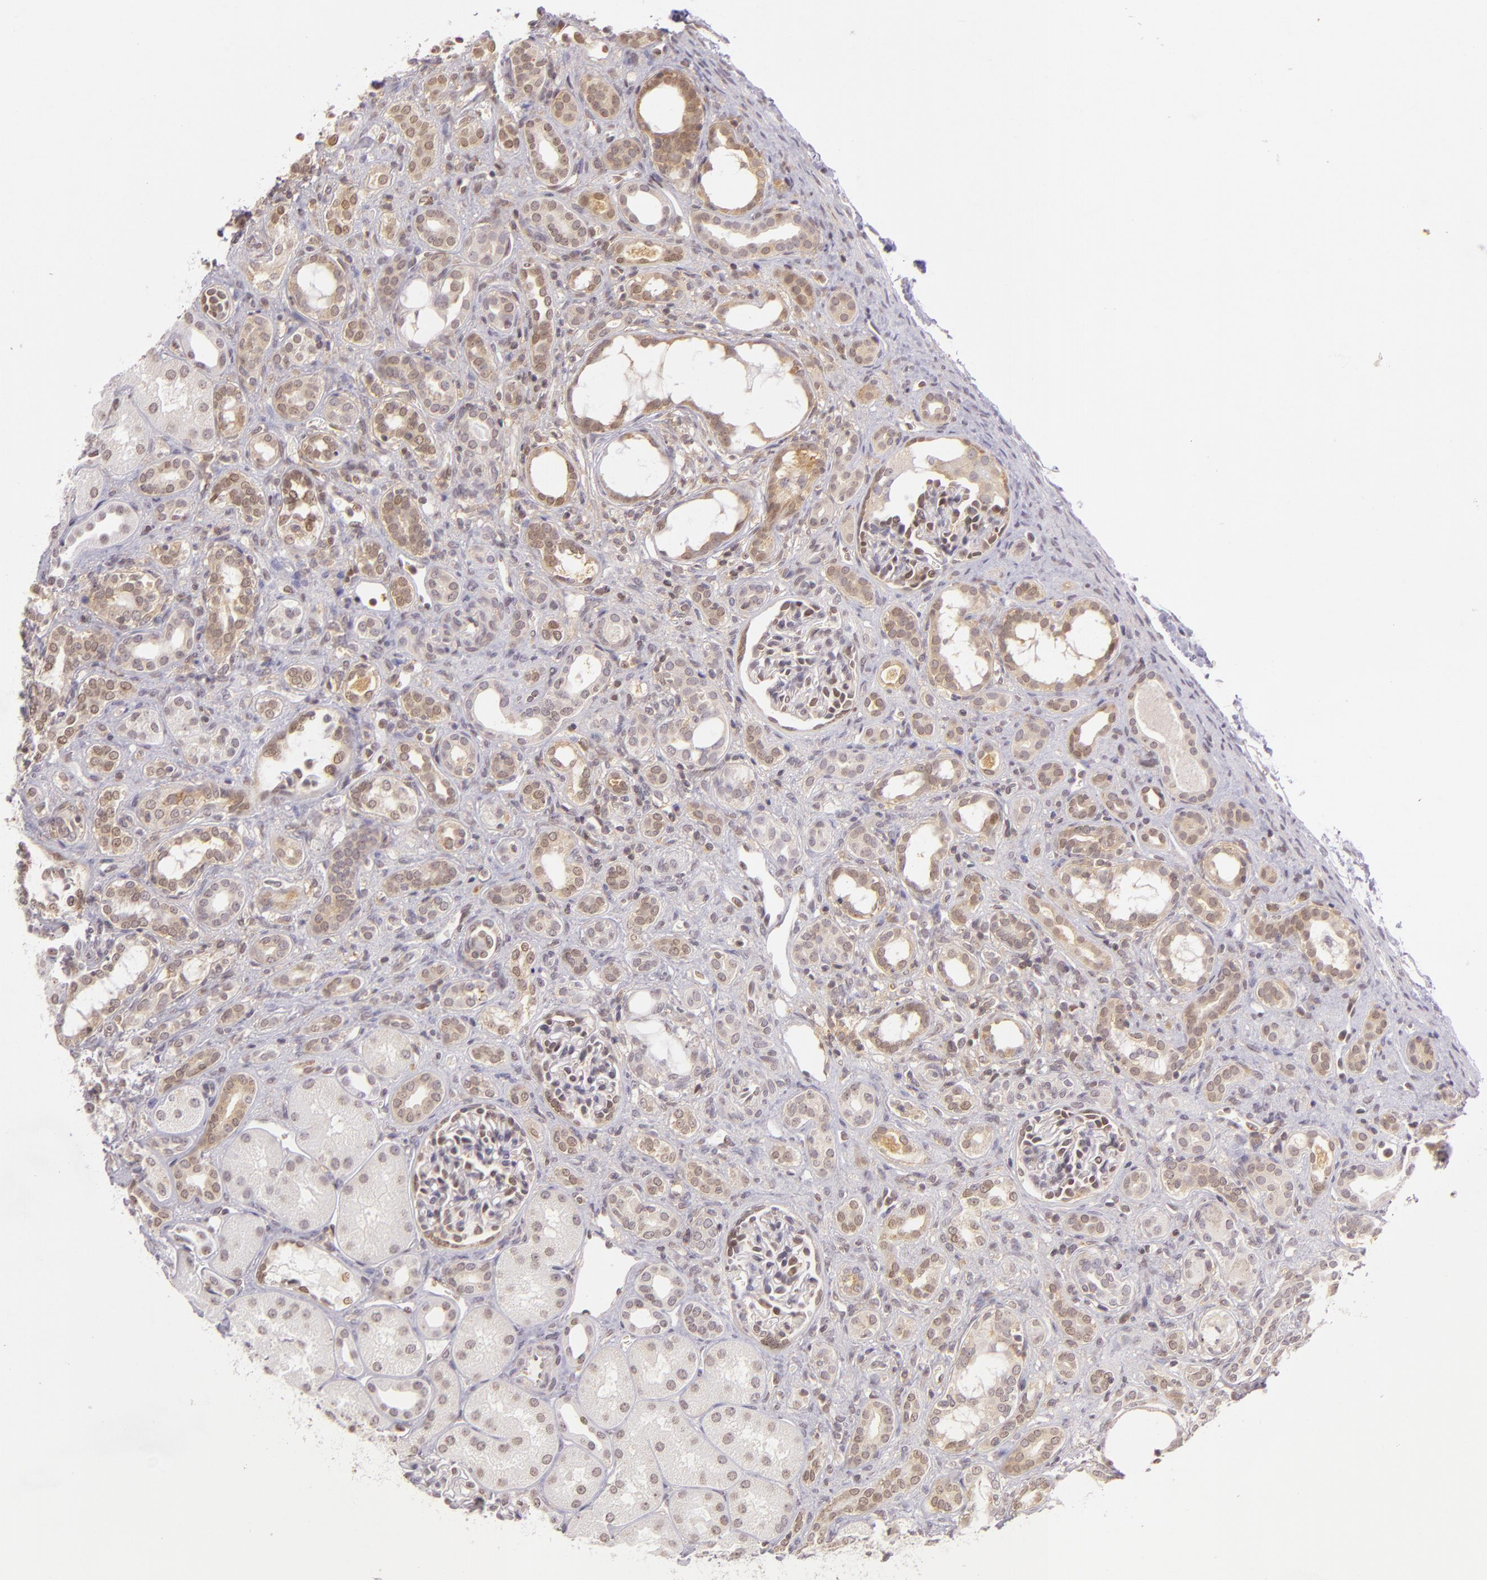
{"staining": {"intensity": "moderate", "quantity": "<25%", "location": "cytoplasmic/membranous,nuclear"}, "tissue": "kidney", "cell_type": "Cells in glomeruli", "image_type": "normal", "snomed": [{"axis": "morphology", "description": "Normal tissue, NOS"}, {"axis": "topography", "description": "Kidney"}], "caption": "DAB (3,3'-diaminobenzidine) immunohistochemical staining of benign human kidney demonstrates moderate cytoplasmic/membranous,nuclear protein positivity in approximately <25% of cells in glomeruli.", "gene": "ENSG00000290315", "patient": {"sex": "male", "age": 7}}